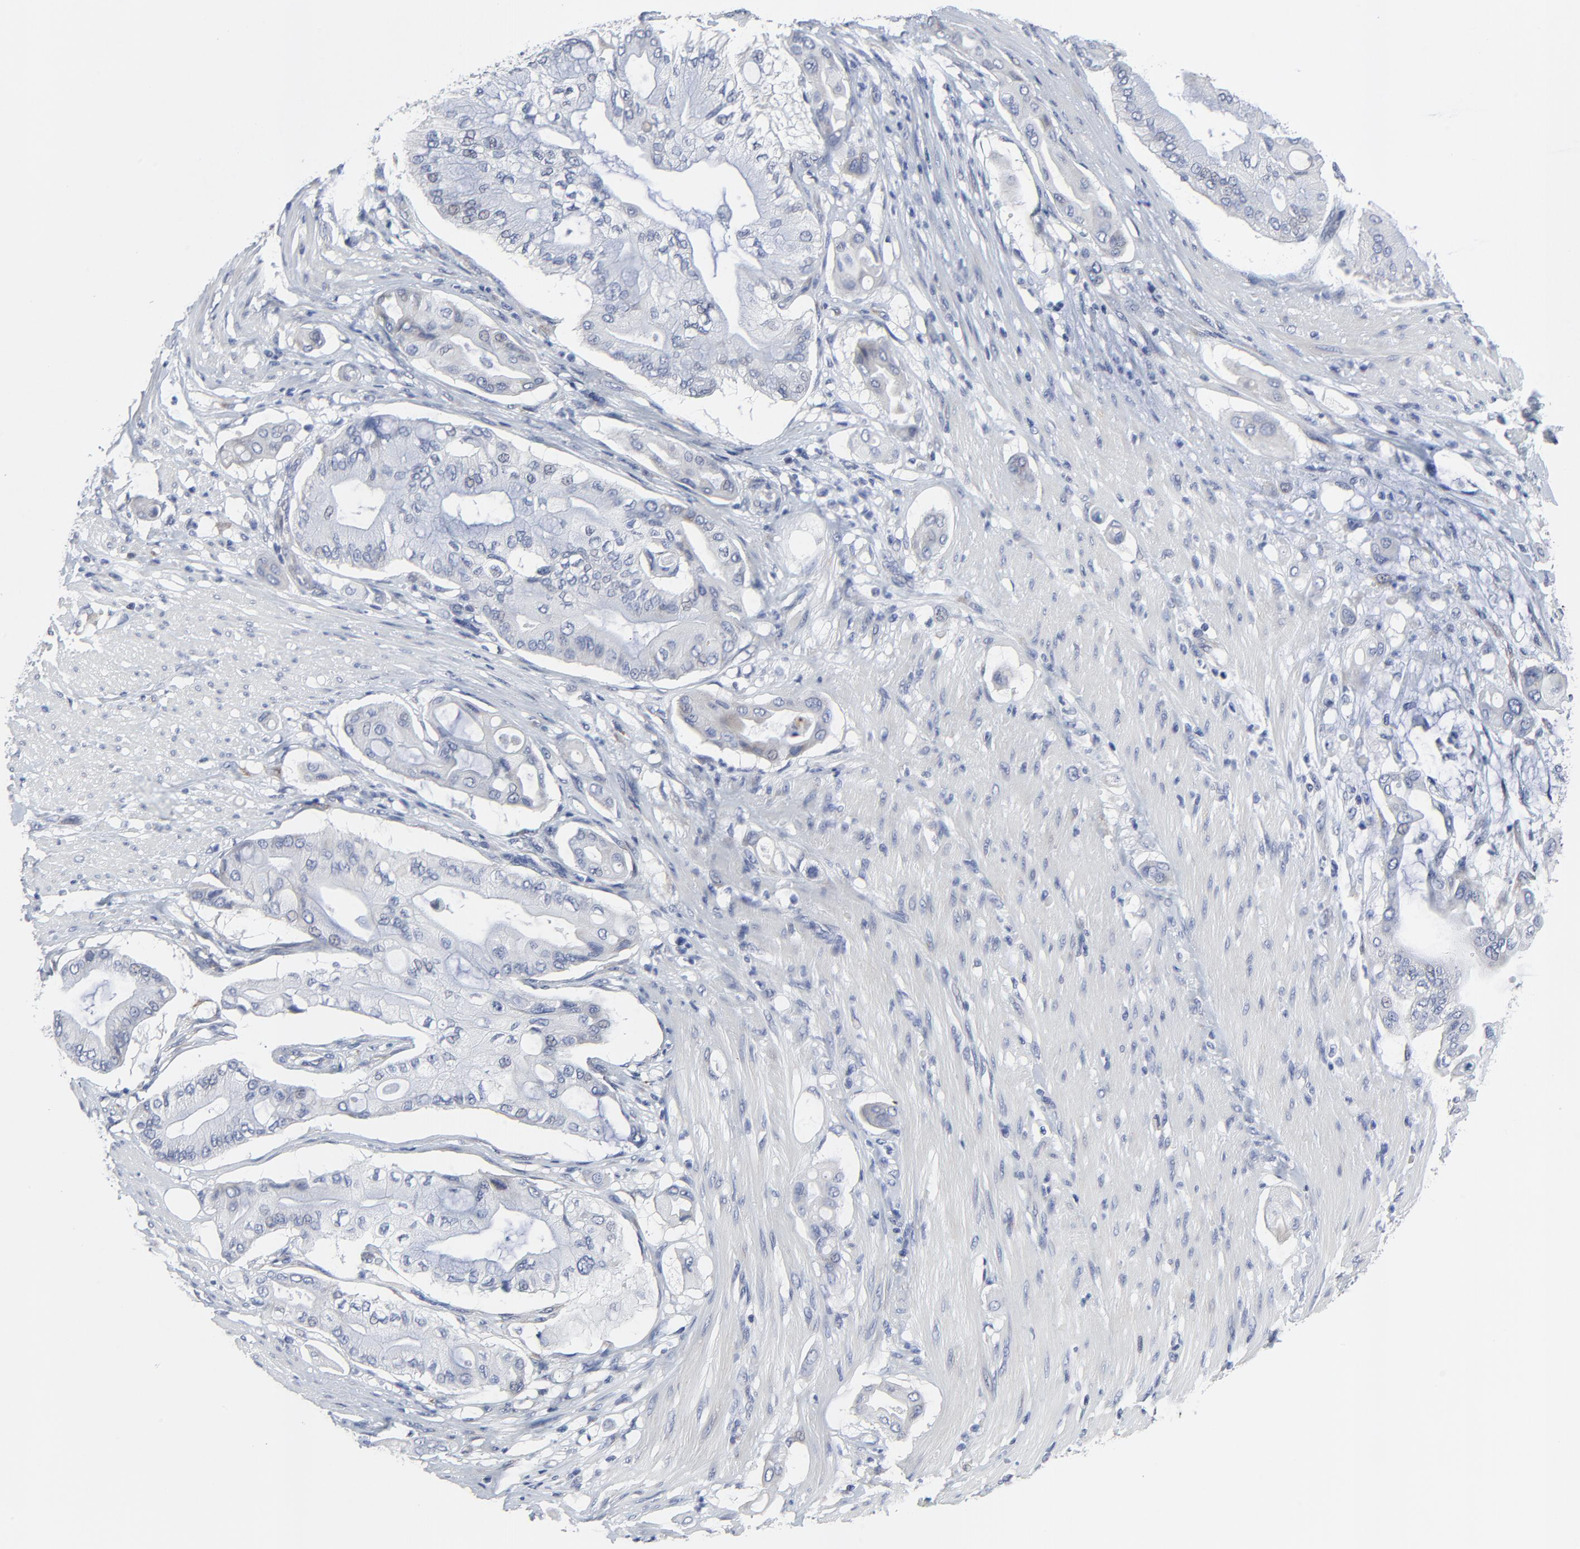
{"staining": {"intensity": "negative", "quantity": "none", "location": "none"}, "tissue": "pancreatic cancer", "cell_type": "Tumor cells", "image_type": "cancer", "snomed": [{"axis": "morphology", "description": "Adenocarcinoma, NOS"}, {"axis": "morphology", "description": "Adenocarcinoma, metastatic, NOS"}, {"axis": "topography", "description": "Lymph node"}, {"axis": "topography", "description": "Pancreas"}, {"axis": "topography", "description": "Duodenum"}], "caption": "Image shows no protein expression in tumor cells of metastatic adenocarcinoma (pancreatic) tissue.", "gene": "NLGN3", "patient": {"sex": "female", "age": 64}}